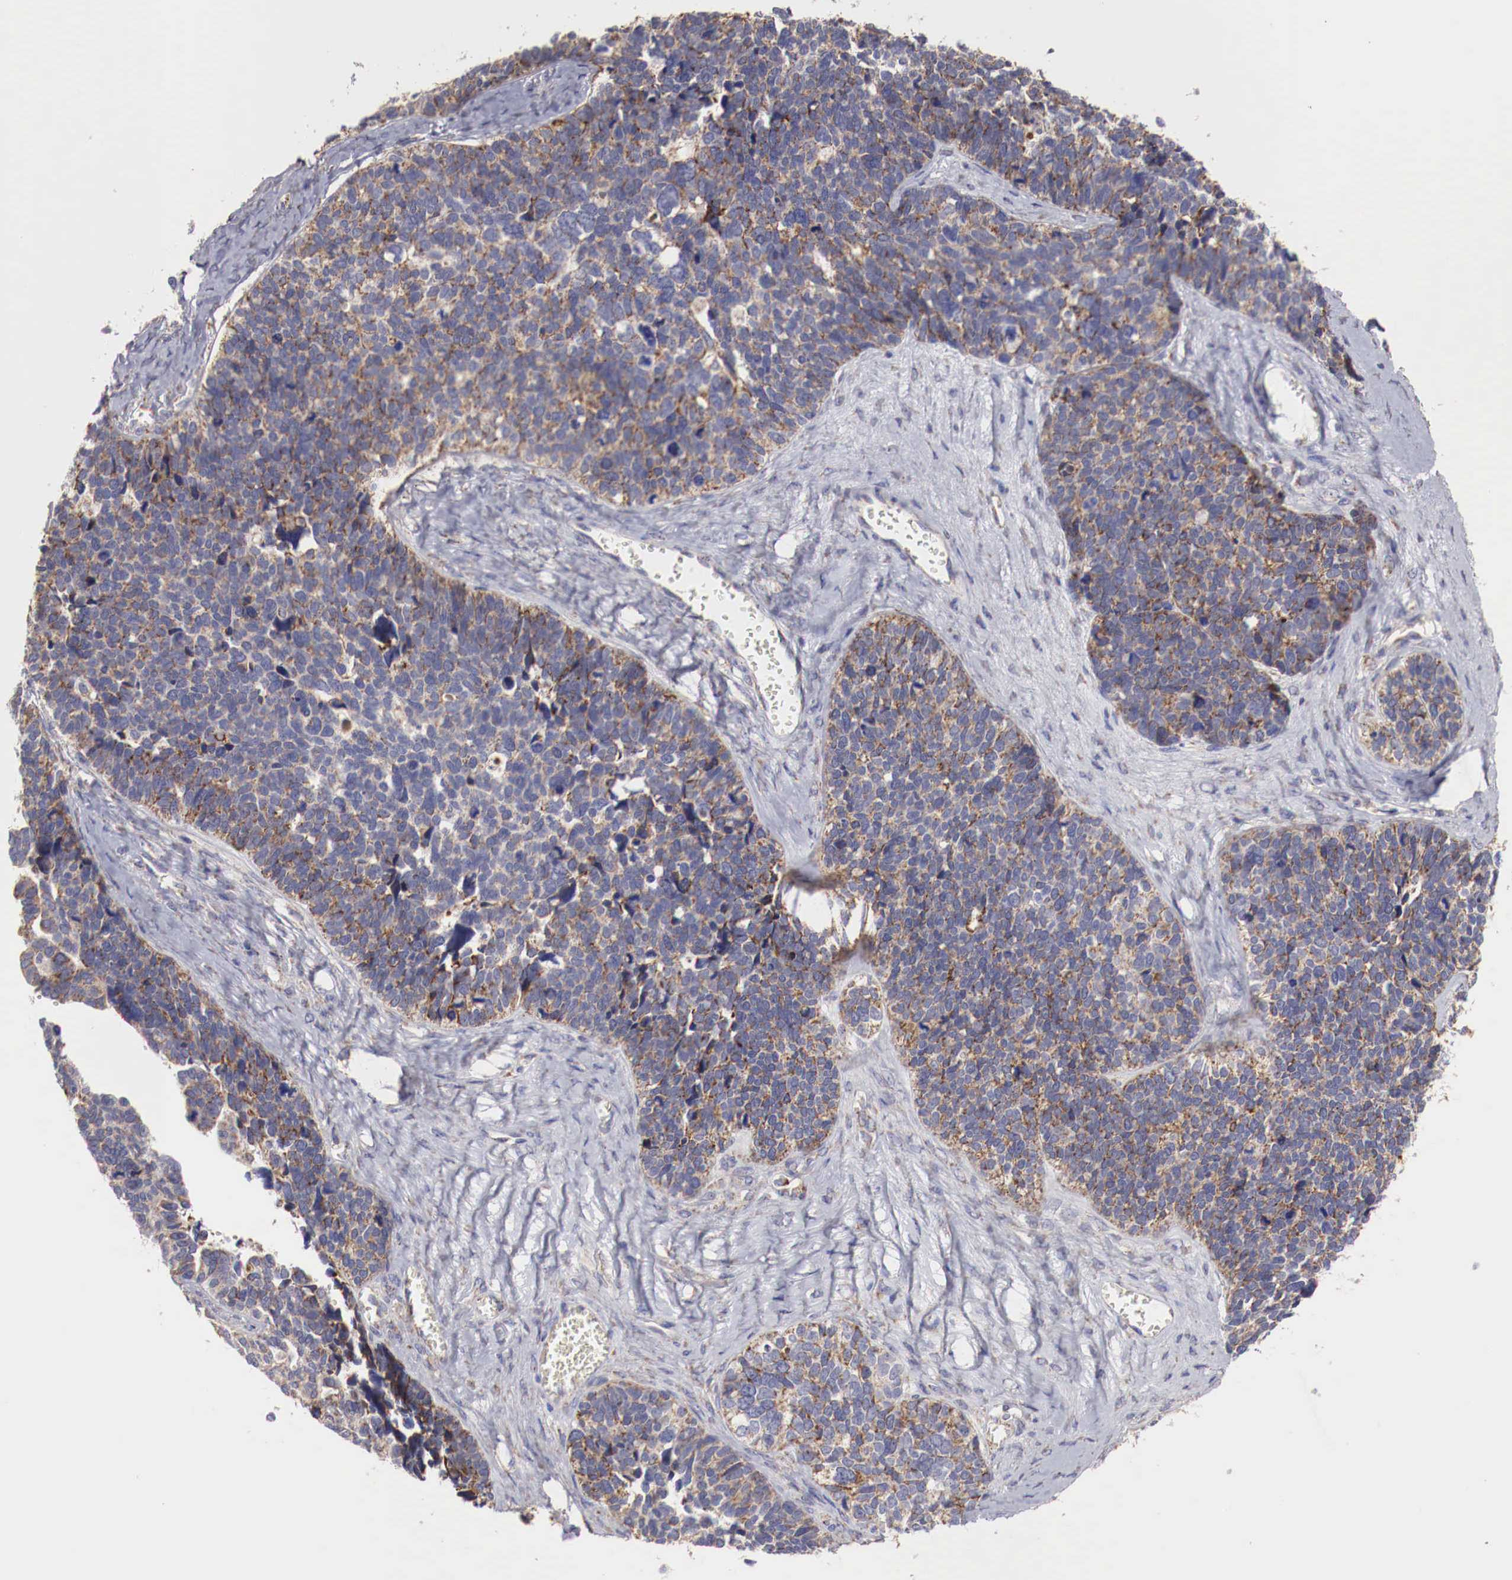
{"staining": {"intensity": "moderate", "quantity": ">75%", "location": "cytoplasmic/membranous"}, "tissue": "ovarian cancer", "cell_type": "Tumor cells", "image_type": "cancer", "snomed": [{"axis": "morphology", "description": "Cystadenocarcinoma, serous, NOS"}, {"axis": "topography", "description": "Ovary"}], "caption": "Immunohistochemical staining of human ovarian serous cystadenocarcinoma displays medium levels of moderate cytoplasmic/membranous protein expression in about >75% of tumor cells.", "gene": "XPNPEP3", "patient": {"sex": "female", "age": 77}}